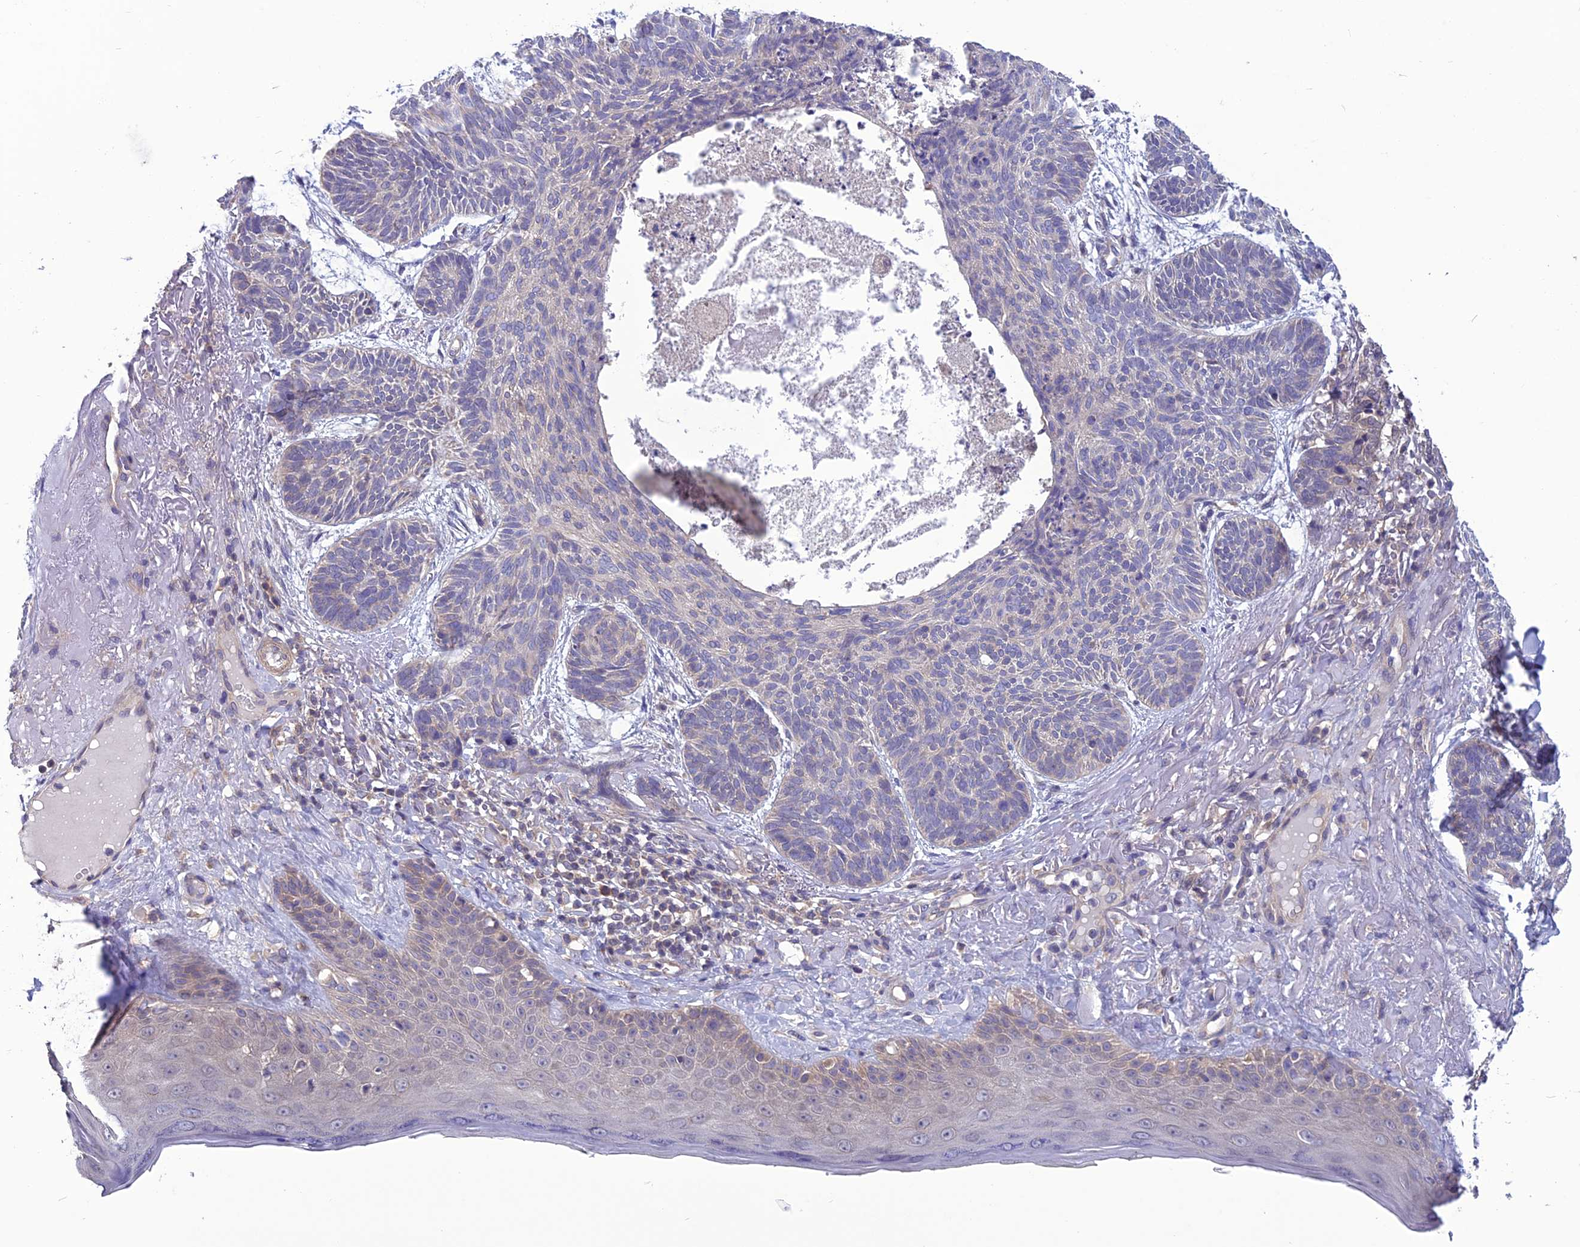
{"staining": {"intensity": "negative", "quantity": "none", "location": "none"}, "tissue": "skin cancer", "cell_type": "Tumor cells", "image_type": "cancer", "snomed": [{"axis": "morphology", "description": "Normal tissue, NOS"}, {"axis": "morphology", "description": "Basal cell carcinoma"}, {"axis": "topography", "description": "Skin"}], "caption": "Human skin basal cell carcinoma stained for a protein using immunohistochemistry shows no positivity in tumor cells.", "gene": "PSMF1", "patient": {"sex": "male", "age": 66}}